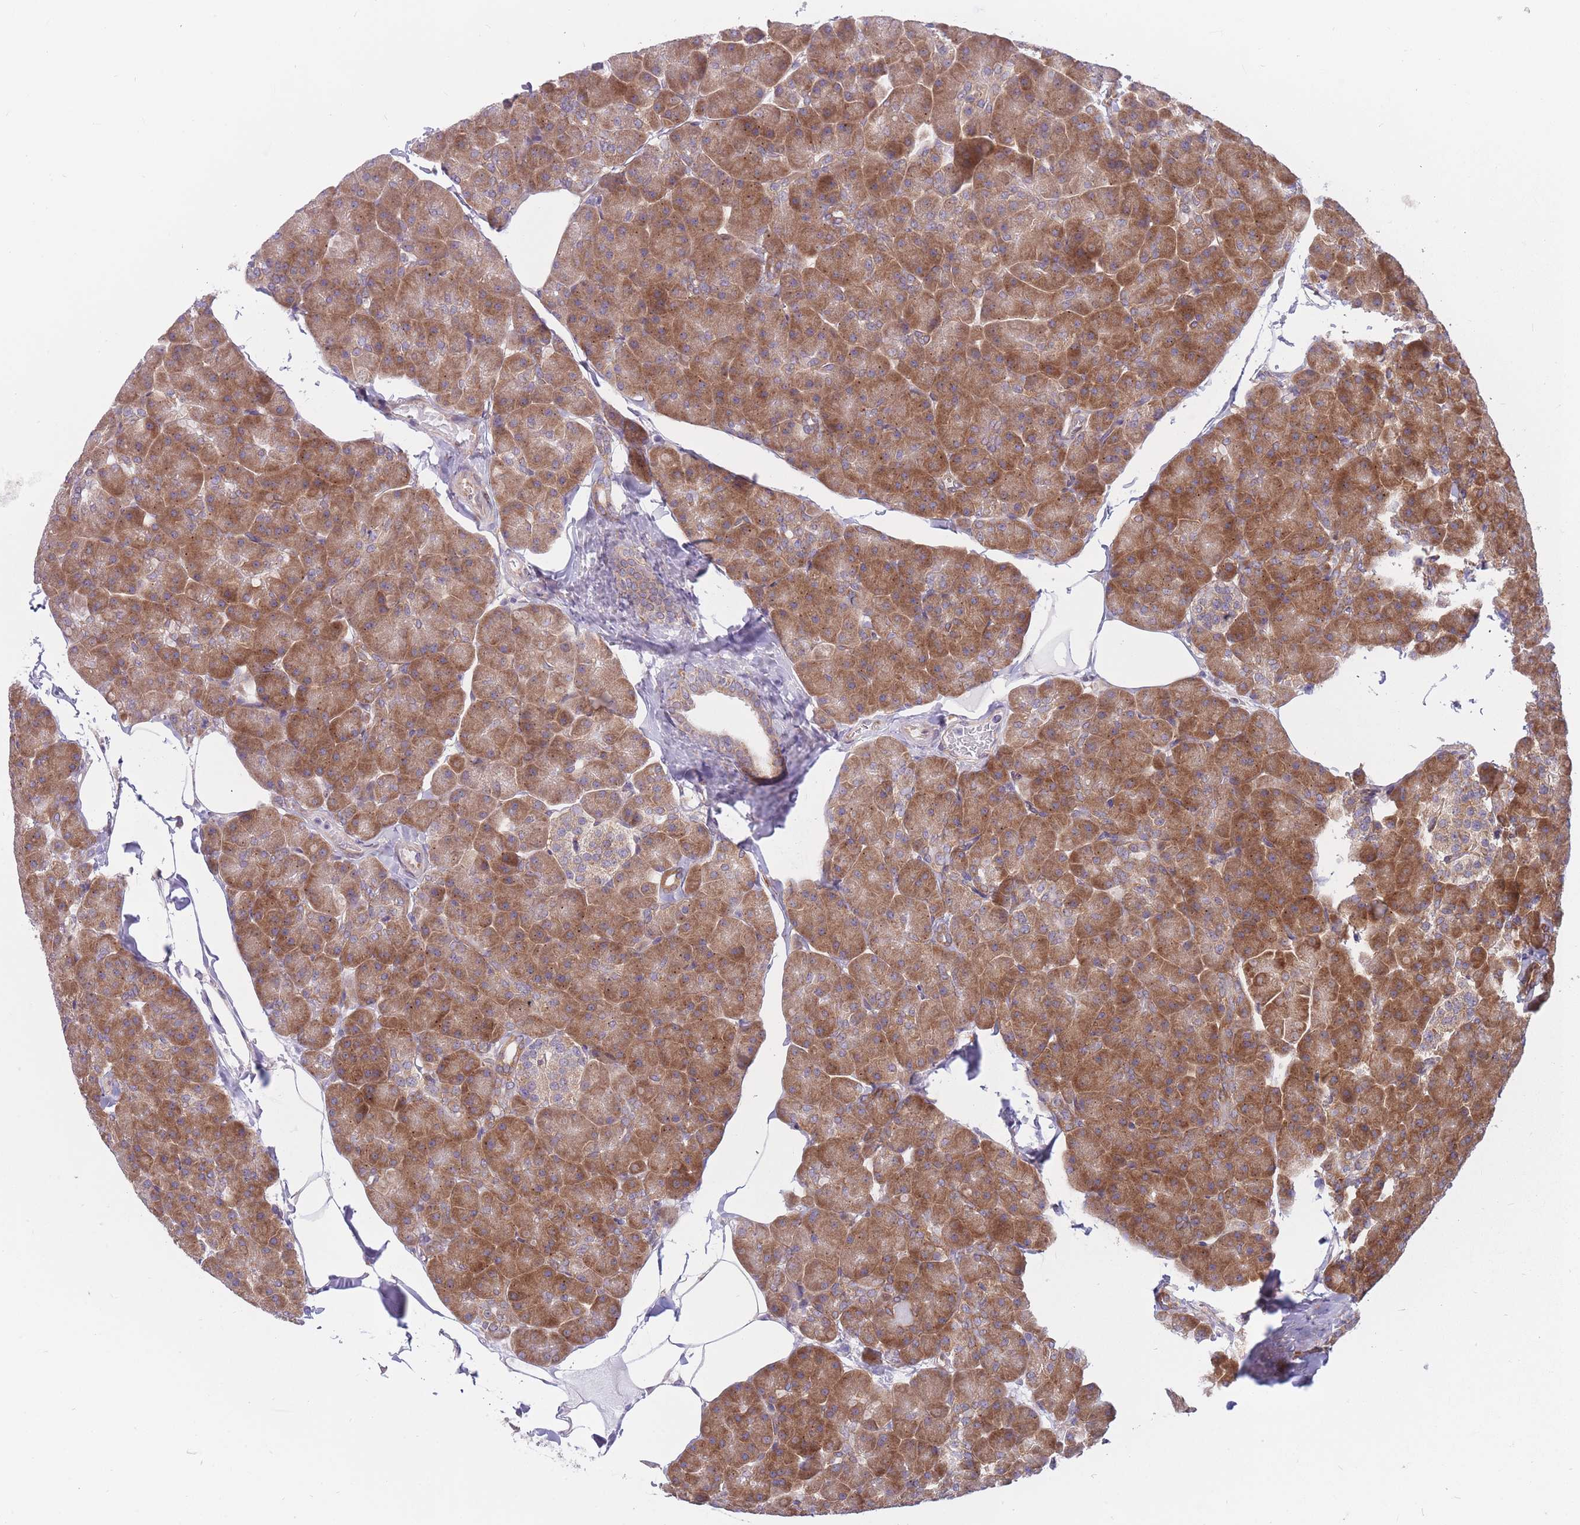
{"staining": {"intensity": "strong", "quantity": ">75%", "location": "cytoplasmic/membranous"}, "tissue": "pancreas", "cell_type": "Exocrine glandular cells", "image_type": "normal", "snomed": [{"axis": "morphology", "description": "Normal tissue, NOS"}, {"axis": "topography", "description": "Pancreas"}], "caption": "Strong cytoplasmic/membranous staining is appreciated in approximately >75% of exocrine glandular cells in normal pancreas.", "gene": "CCDC124", "patient": {"sex": "male", "age": 35}}